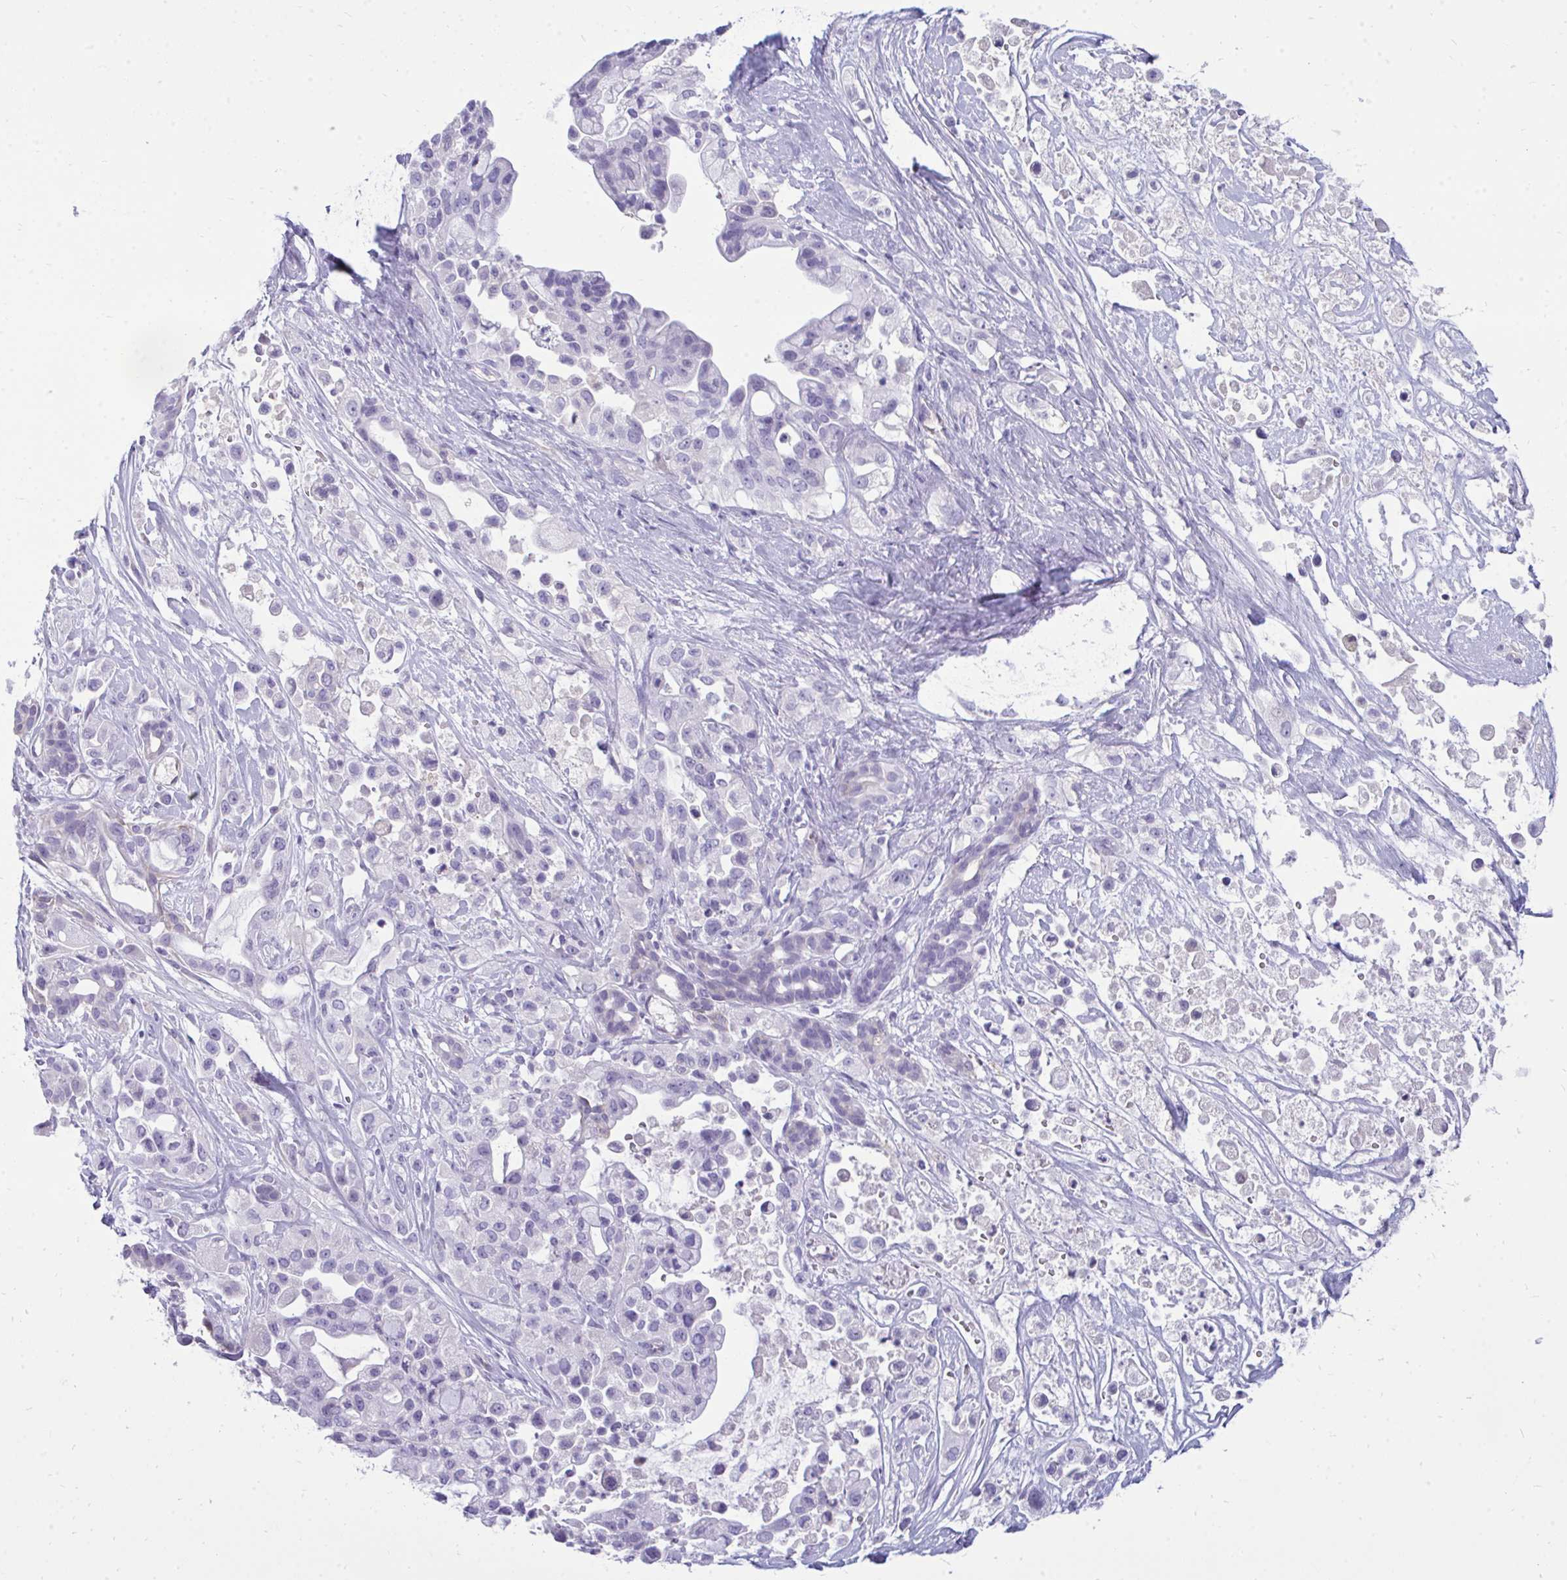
{"staining": {"intensity": "negative", "quantity": "none", "location": "none"}, "tissue": "pancreatic cancer", "cell_type": "Tumor cells", "image_type": "cancer", "snomed": [{"axis": "morphology", "description": "Adenocarcinoma, NOS"}, {"axis": "topography", "description": "Pancreas"}], "caption": "High power microscopy photomicrograph of an IHC histopathology image of pancreatic cancer, revealing no significant positivity in tumor cells.", "gene": "FABP3", "patient": {"sex": "male", "age": 44}}